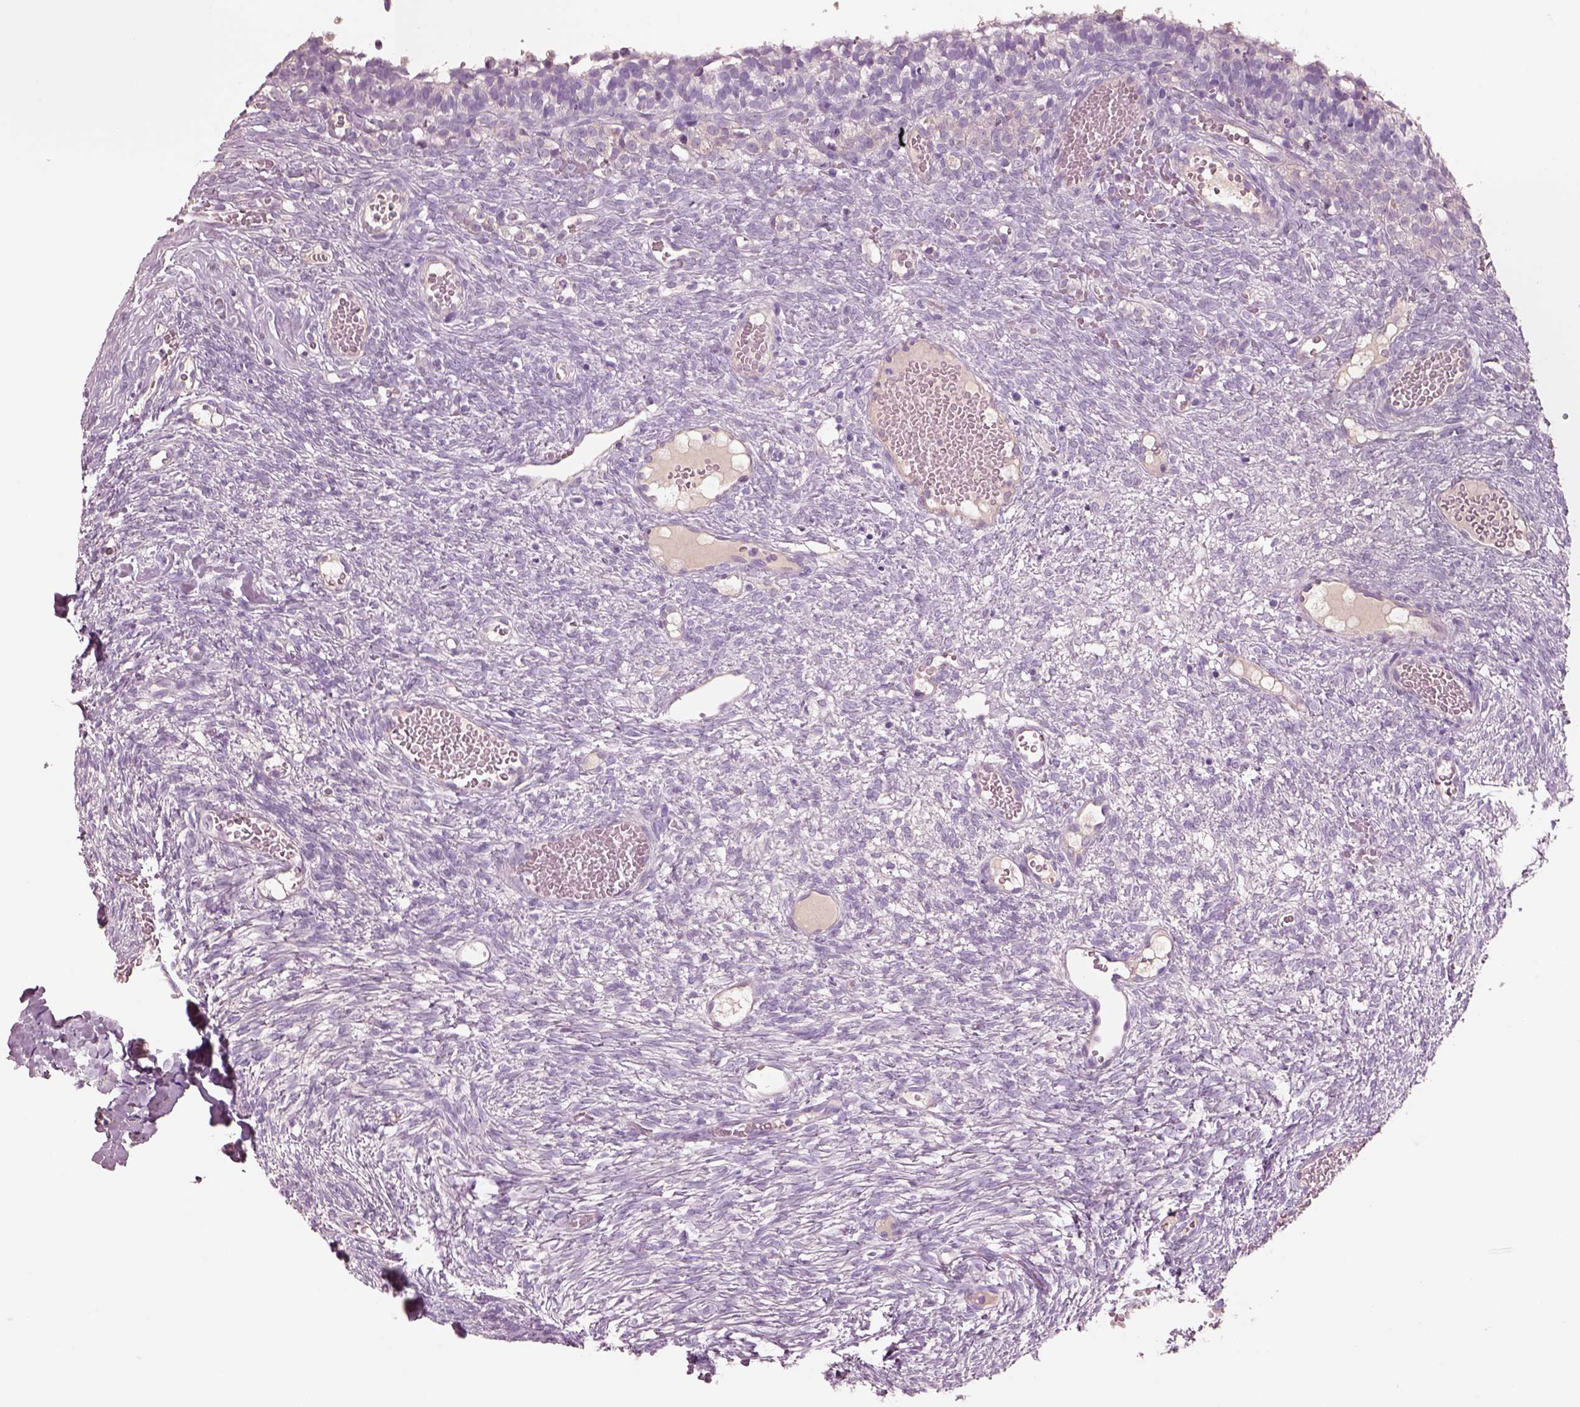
{"staining": {"intensity": "negative", "quantity": "none", "location": "none"}, "tissue": "ovary", "cell_type": "Follicle cells", "image_type": "normal", "snomed": [{"axis": "morphology", "description": "Normal tissue, NOS"}, {"axis": "topography", "description": "Ovary"}], "caption": "Follicle cells show no significant protein expression in benign ovary. (Immunohistochemistry (ihc), brightfield microscopy, high magnification).", "gene": "IGLL1", "patient": {"sex": "female", "age": 34}}